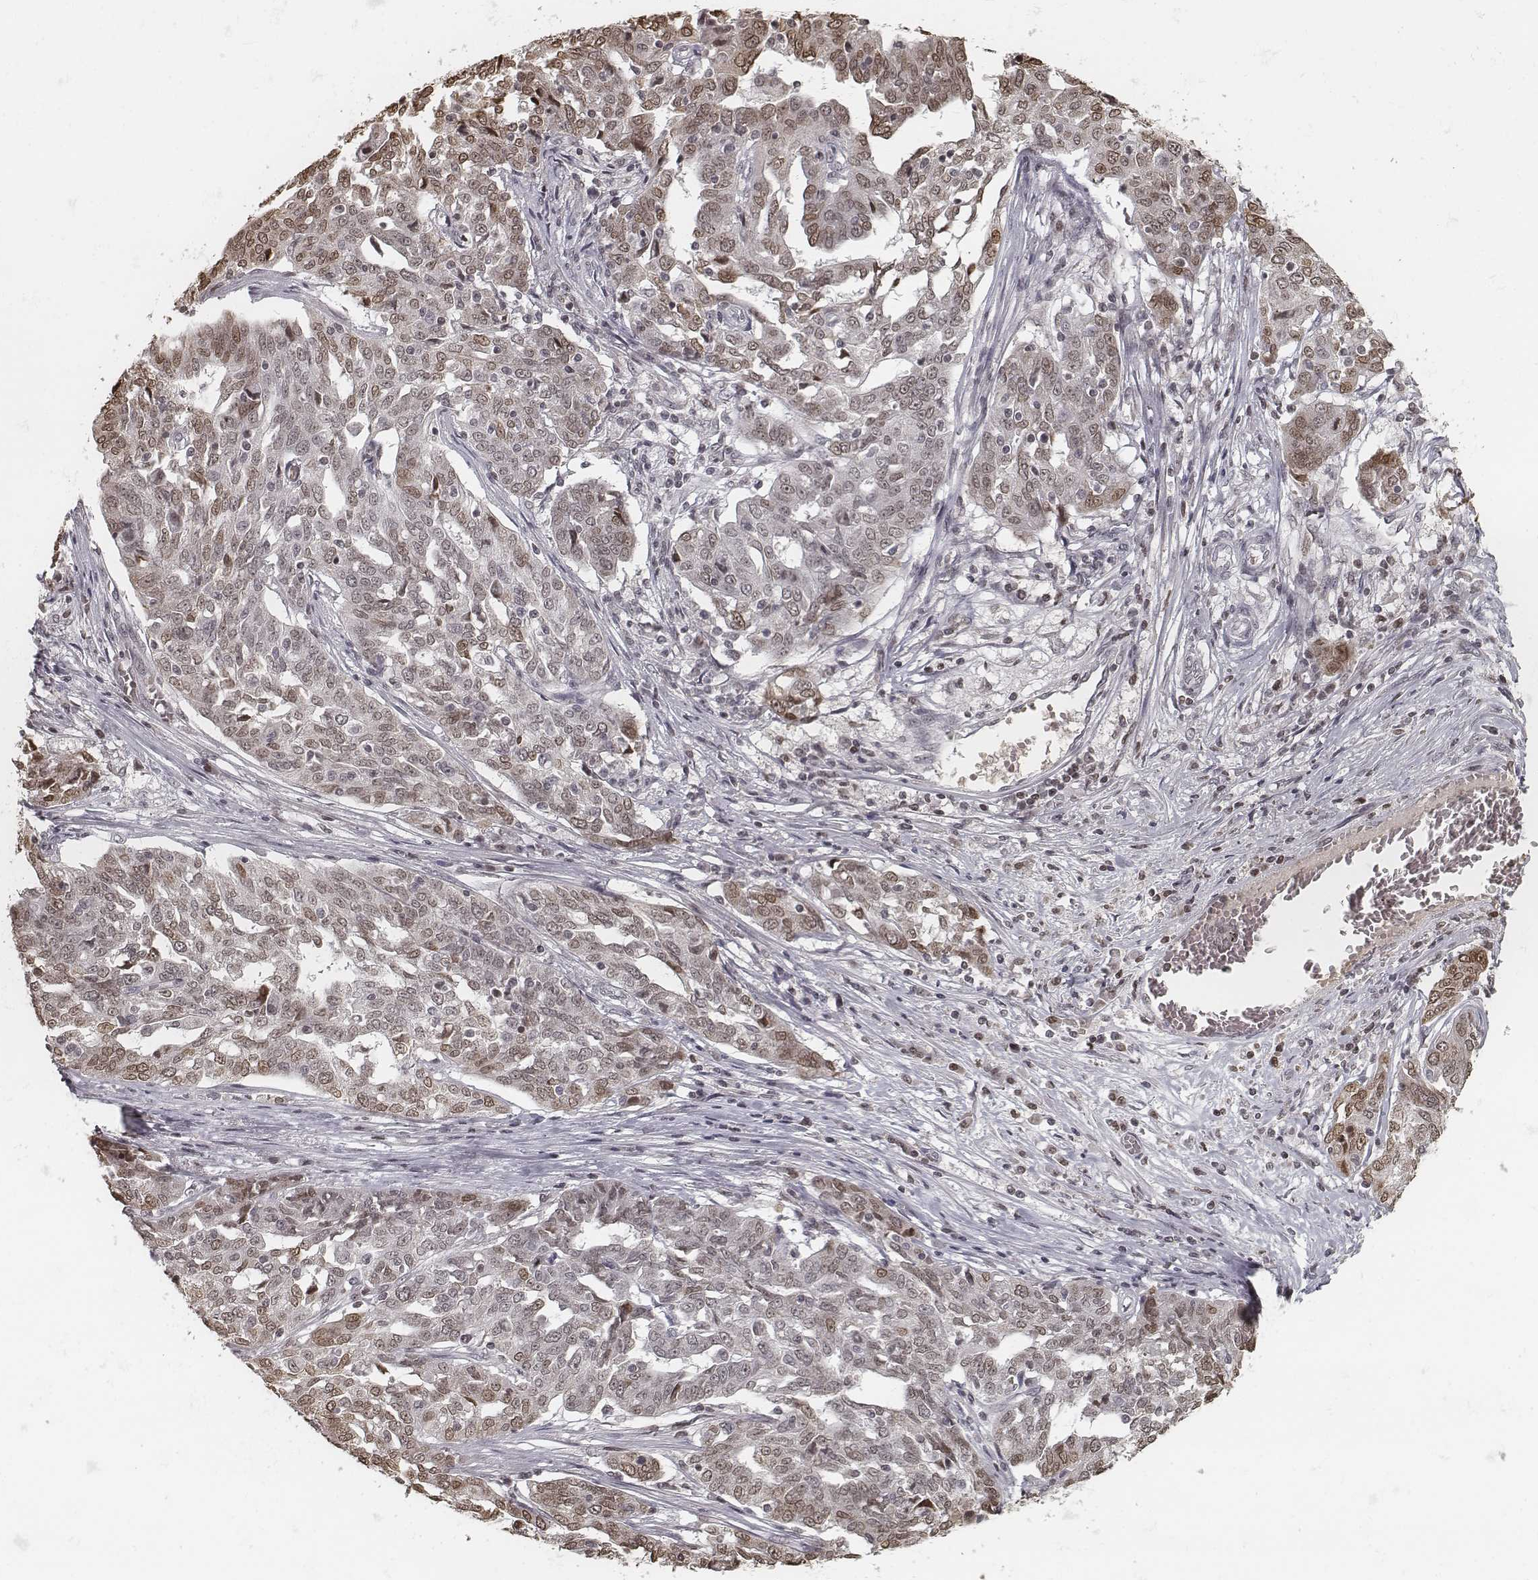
{"staining": {"intensity": "moderate", "quantity": ">75%", "location": "nuclear"}, "tissue": "ovarian cancer", "cell_type": "Tumor cells", "image_type": "cancer", "snomed": [{"axis": "morphology", "description": "Cystadenocarcinoma, serous, NOS"}, {"axis": "topography", "description": "Ovary"}], "caption": "This micrograph demonstrates ovarian cancer stained with immunohistochemistry to label a protein in brown. The nuclear of tumor cells show moderate positivity for the protein. Nuclei are counter-stained blue.", "gene": "HMGA2", "patient": {"sex": "female", "age": 67}}